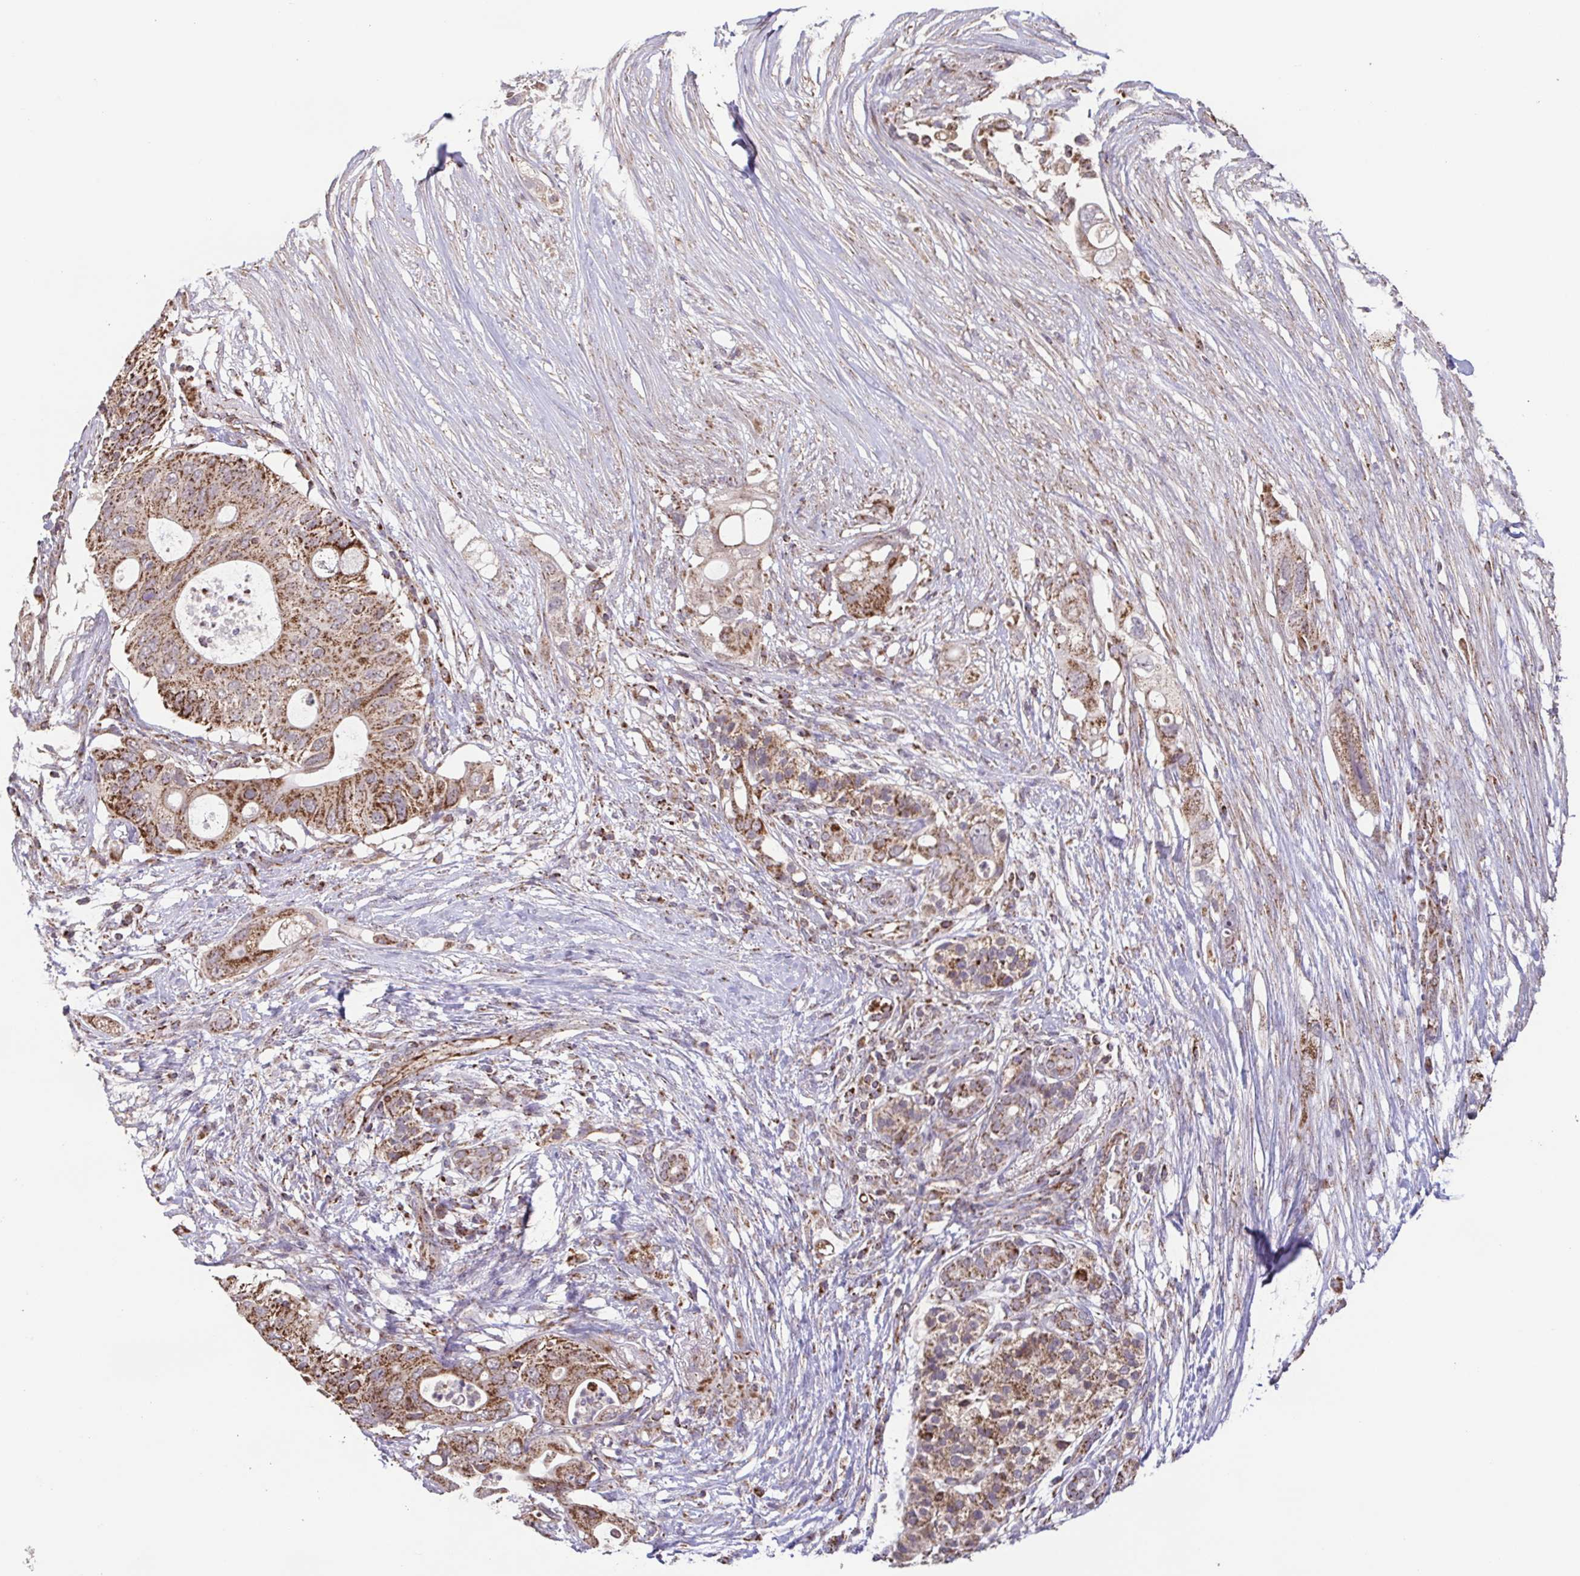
{"staining": {"intensity": "moderate", "quantity": ">75%", "location": "cytoplasmic/membranous"}, "tissue": "pancreatic cancer", "cell_type": "Tumor cells", "image_type": "cancer", "snomed": [{"axis": "morphology", "description": "Adenocarcinoma, NOS"}, {"axis": "topography", "description": "Pancreas"}], "caption": "This histopathology image demonstrates immunohistochemistry staining of human adenocarcinoma (pancreatic), with medium moderate cytoplasmic/membranous staining in about >75% of tumor cells.", "gene": "DIP2B", "patient": {"sex": "female", "age": 72}}